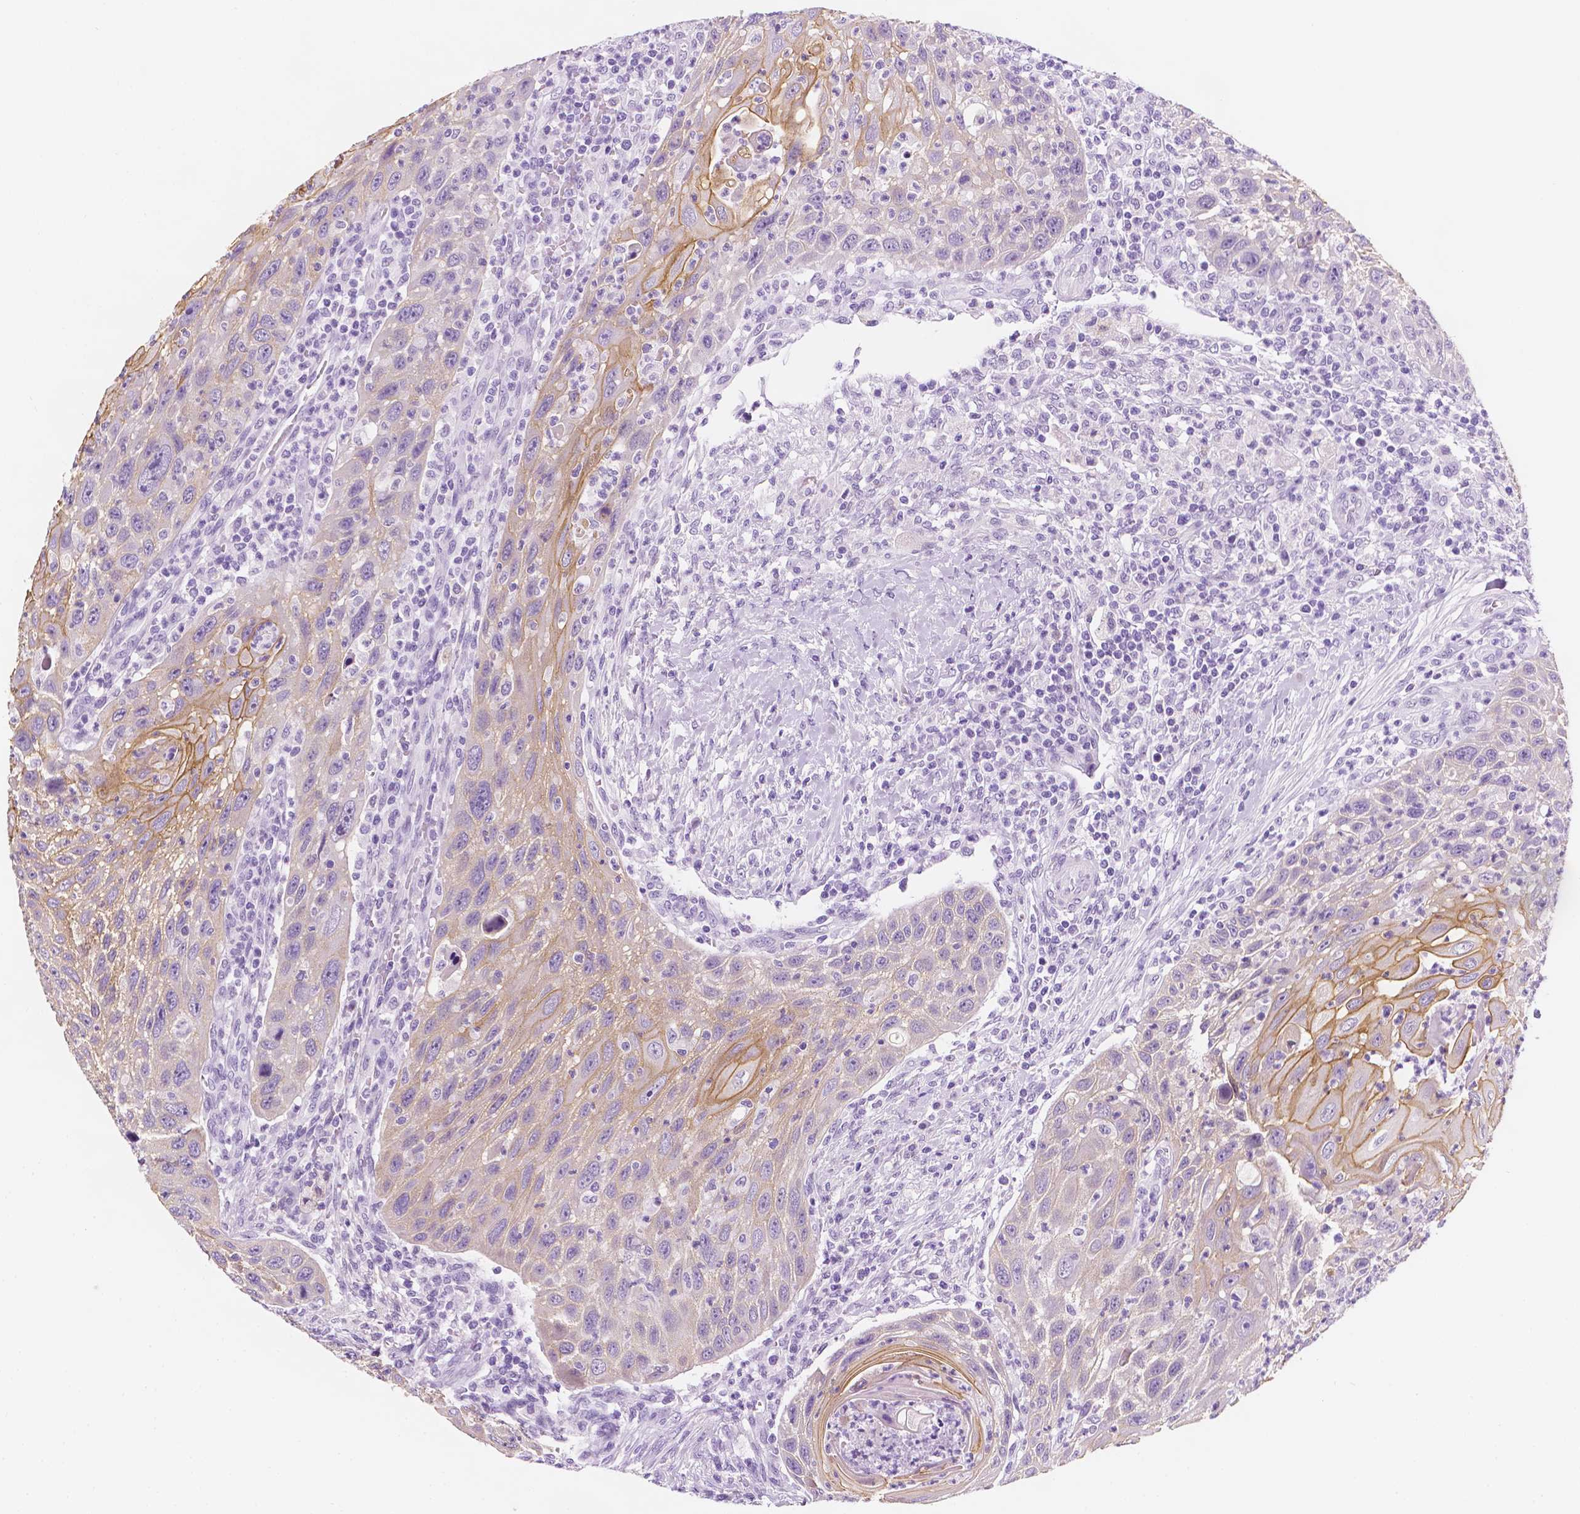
{"staining": {"intensity": "moderate", "quantity": "<25%", "location": "cytoplasmic/membranous"}, "tissue": "head and neck cancer", "cell_type": "Tumor cells", "image_type": "cancer", "snomed": [{"axis": "morphology", "description": "Squamous cell carcinoma, NOS"}, {"axis": "topography", "description": "Head-Neck"}], "caption": "Immunohistochemistry (IHC) micrograph of head and neck squamous cell carcinoma stained for a protein (brown), which shows low levels of moderate cytoplasmic/membranous expression in approximately <25% of tumor cells.", "gene": "PPL", "patient": {"sex": "male", "age": 69}}